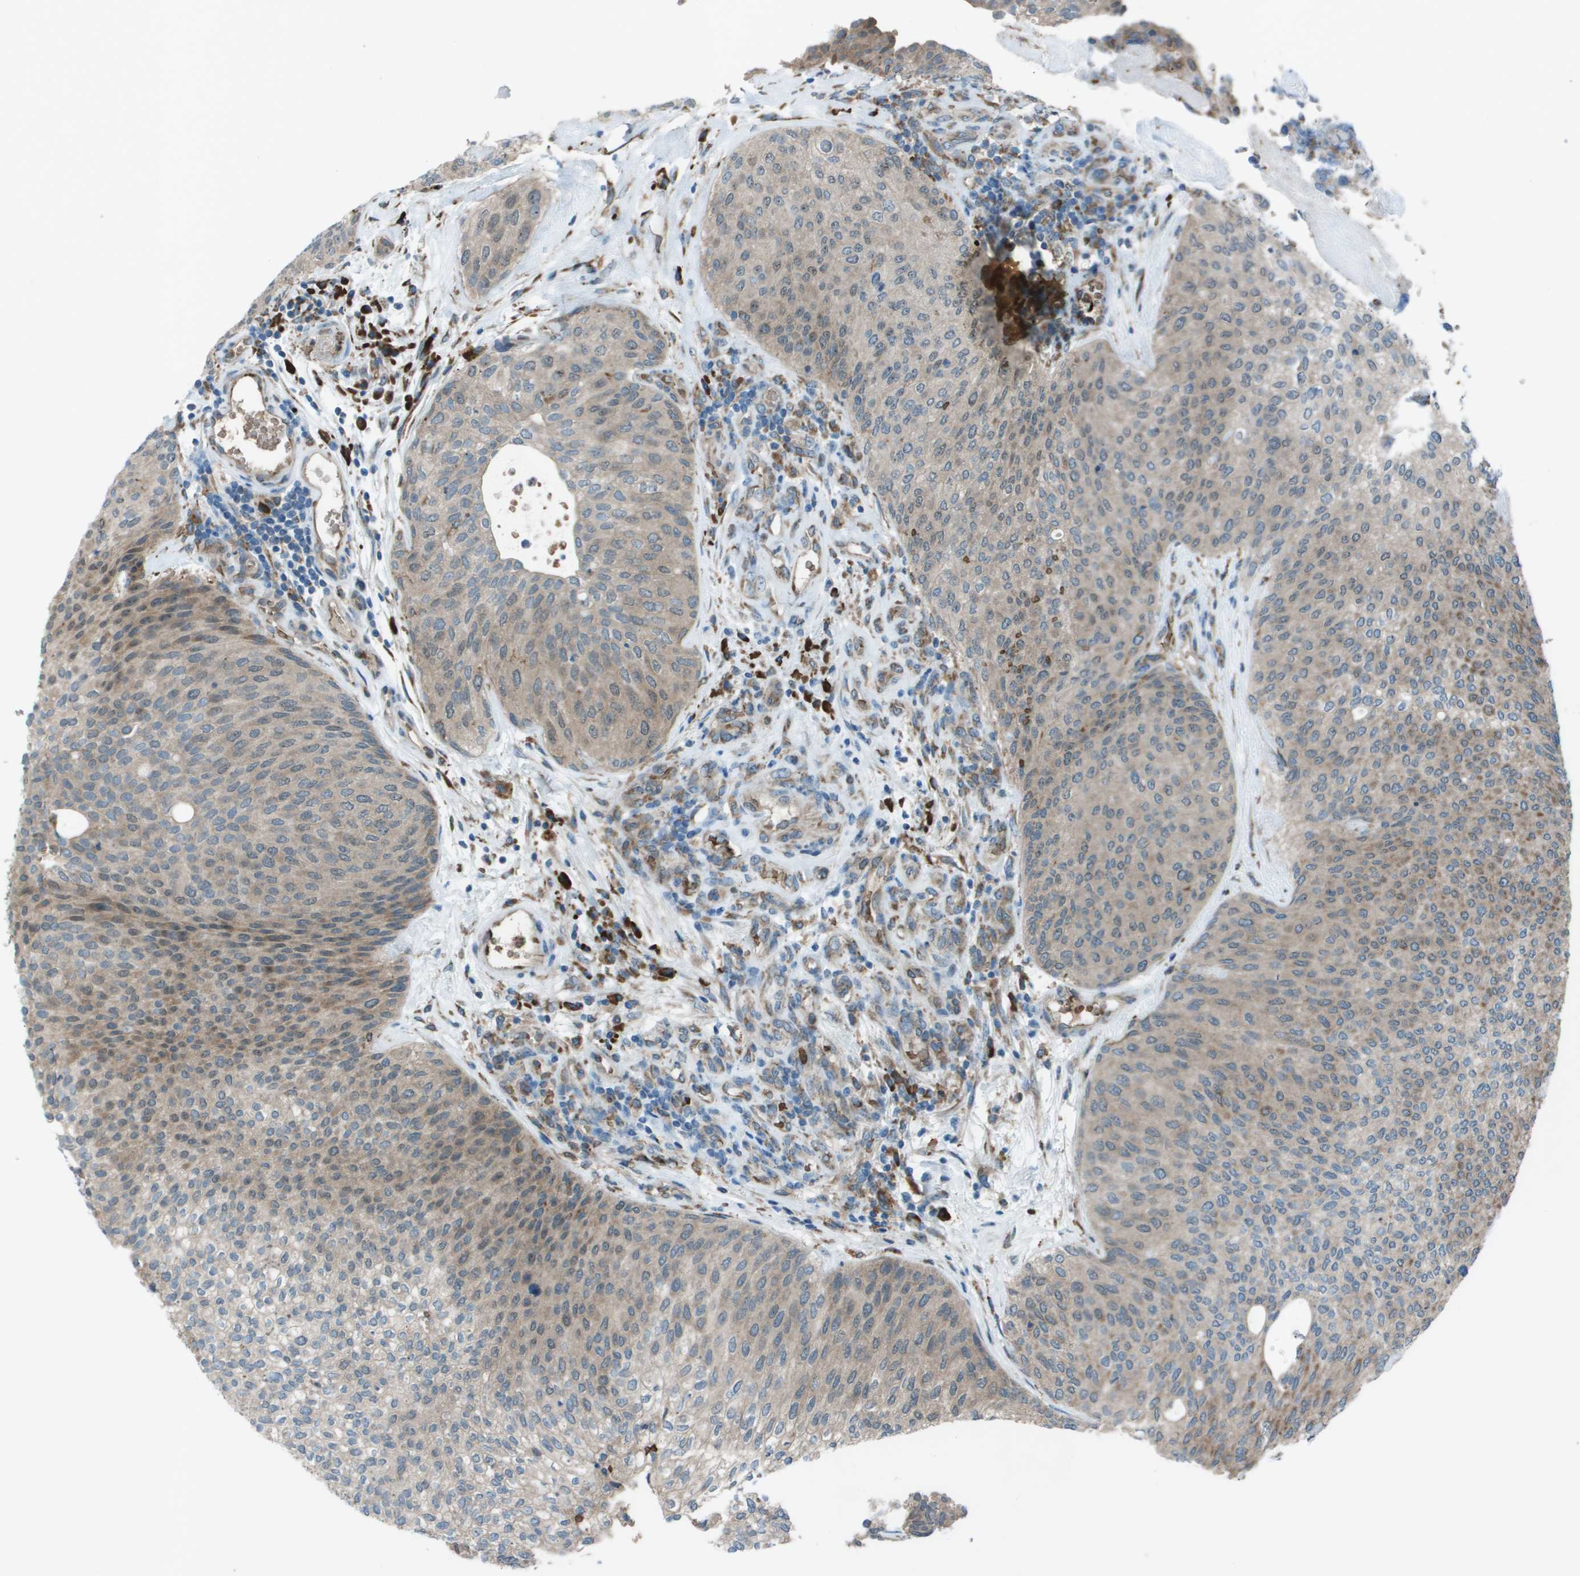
{"staining": {"intensity": "moderate", "quantity": "<25%", "location": "cytoplasmic/membranous"}, "tissue": "urothelial cancer", "cell_type": "Tumor cells", "image_type": "cancer", "snomed": [{"axis": "morphology", "description": "Urothelial carcinoma, Low grade"}, {"axis": "topography", "description": "Urinary bladder"}], "caption": "Immunohistochemical staining of urothelial carcinoma (low-grade) demonstrates low levels of moderate cytoplasmic/membranous protein staining in about <25% of tumor cells.", "gene": "UTS2", "patient": {"sex": "female", "age": 79}}